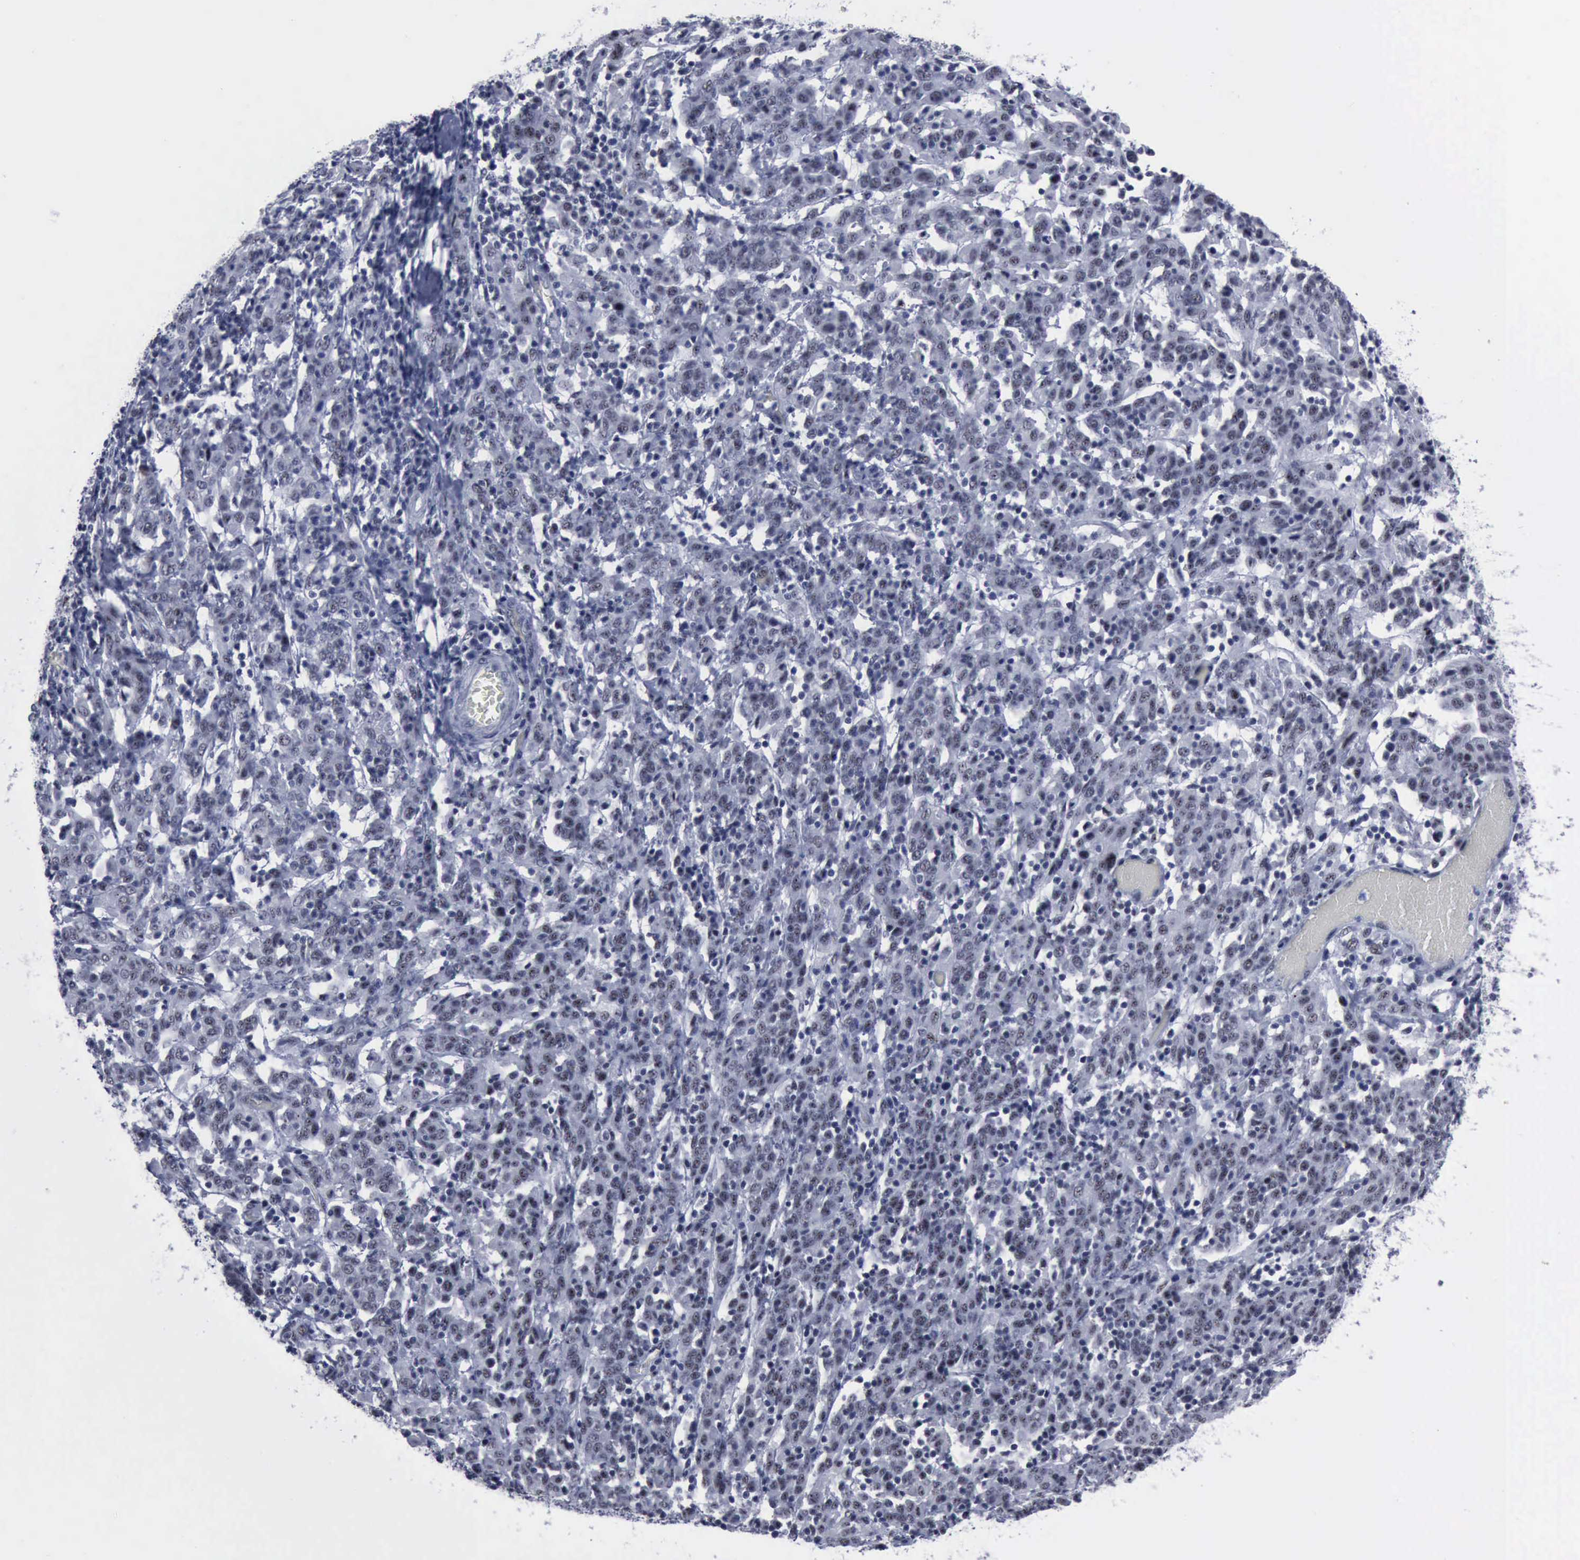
{"staining": {"intensity": "negative", "quantity": "none", "location": "none"}, "tissue": "cervical cancer", "cell_type": "Tumor cells", "image_type": "cancer", "snomed": [{"axis": "morphology", "description": "Normal tissue, NOS"}, {"axis": "morphology", "description": "Squamous cell carcinoma, NOS"}, {"axis": "topography", "description": "Cervix"}], "caption": "A histopathology image of human cervical cancer is negative for staining in tumor cells.", "gene": "BRD1", "patient": {"sex": "female", "age": 67}}